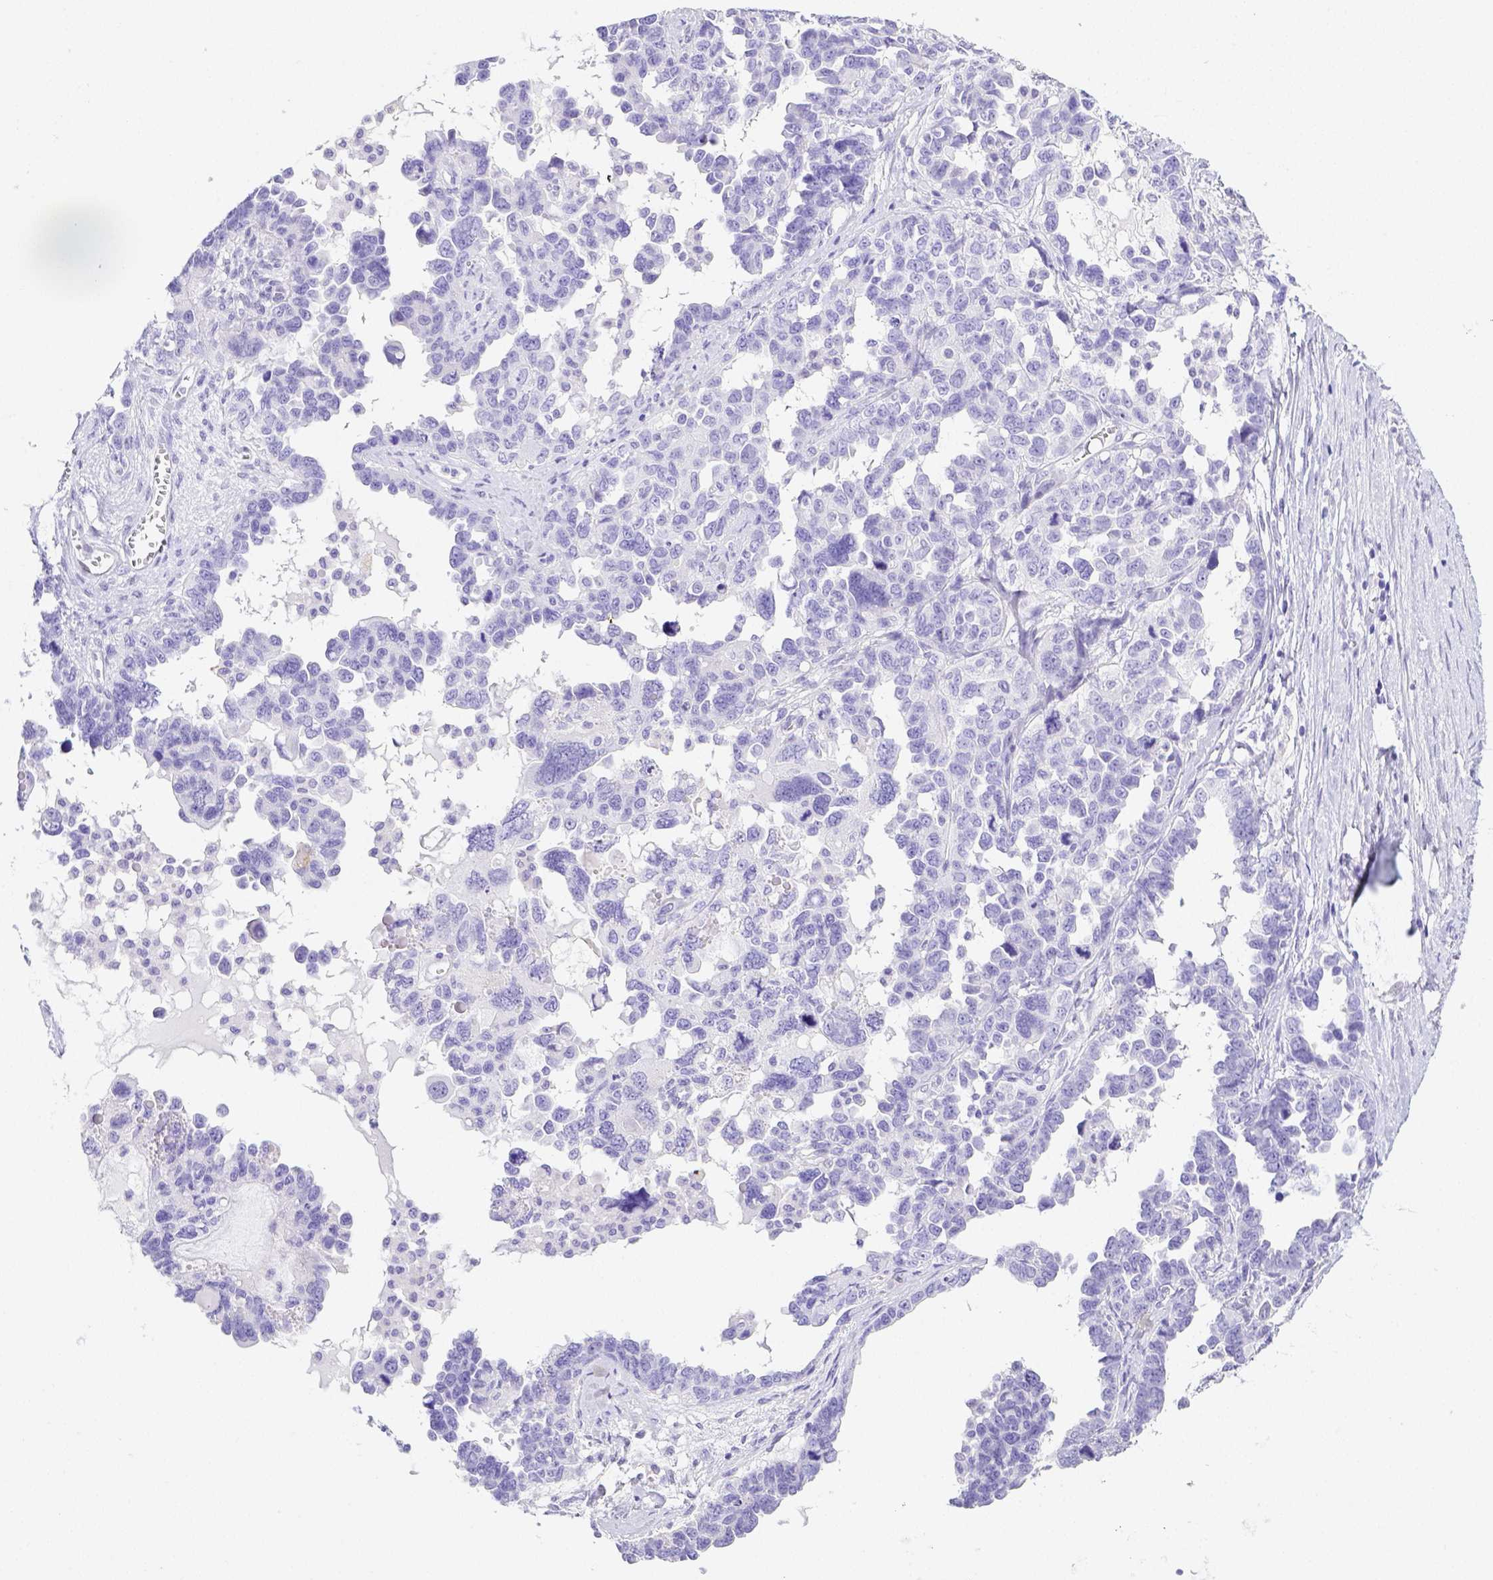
{"staining": {"intensity": "negative", "quantity": "none", "location": "none"}, "tissue": "ovarian cancer", "cell_type": "Tumor cells", "image_type": "cancer", "snomed": [{"axis": "morphology", "description": "Cystadenocarcinoma, serous, NOS"}, {"axis": "topography", "description": "Ovary"}], "caption": "Micrograph shows no significant protein positivity in tumor cells of ovarian cancer (serous cystadenocarcinoma).", "gene": "ARHGAP36", "patient": {"sex": "female", "age": 69}}